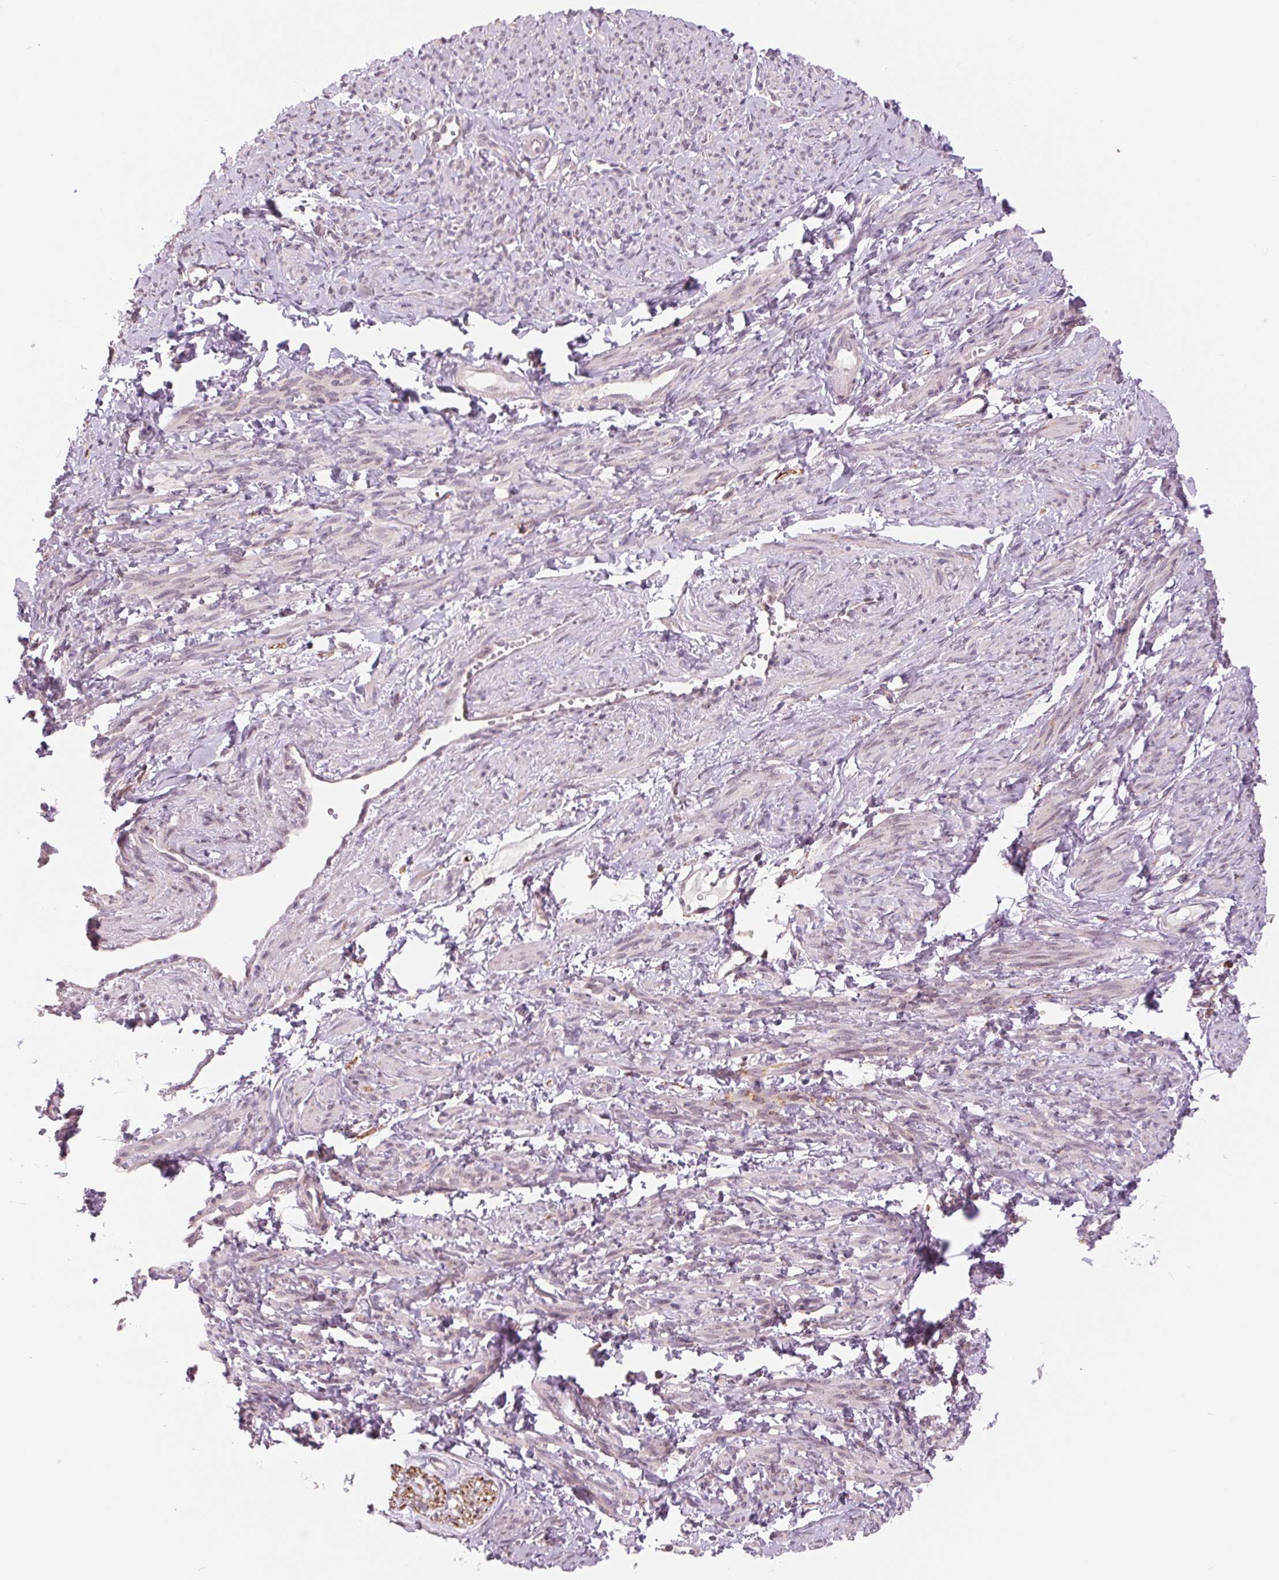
{"staining": {"intensity": "negative", "quantity": "none", "location": "none"}, "tissue": "smooth muscle", "cell_type": "Smooth muscle cells", "image_type": "normal", "snomed": [{"axis": "morphology", "description": "Normal tissue, NOS"}, {"axis": "topography", "description": "Smooth muscle"}], "caption": "This image is of normal smooth muscle stained with immunohistochemistry (IHC) to label a protein in brown with the nuclei are counter-stained blue. There is no expression in smooth muscle cells.", "gene": "TECR", "patient": {"sex": "female", "age": 65}}